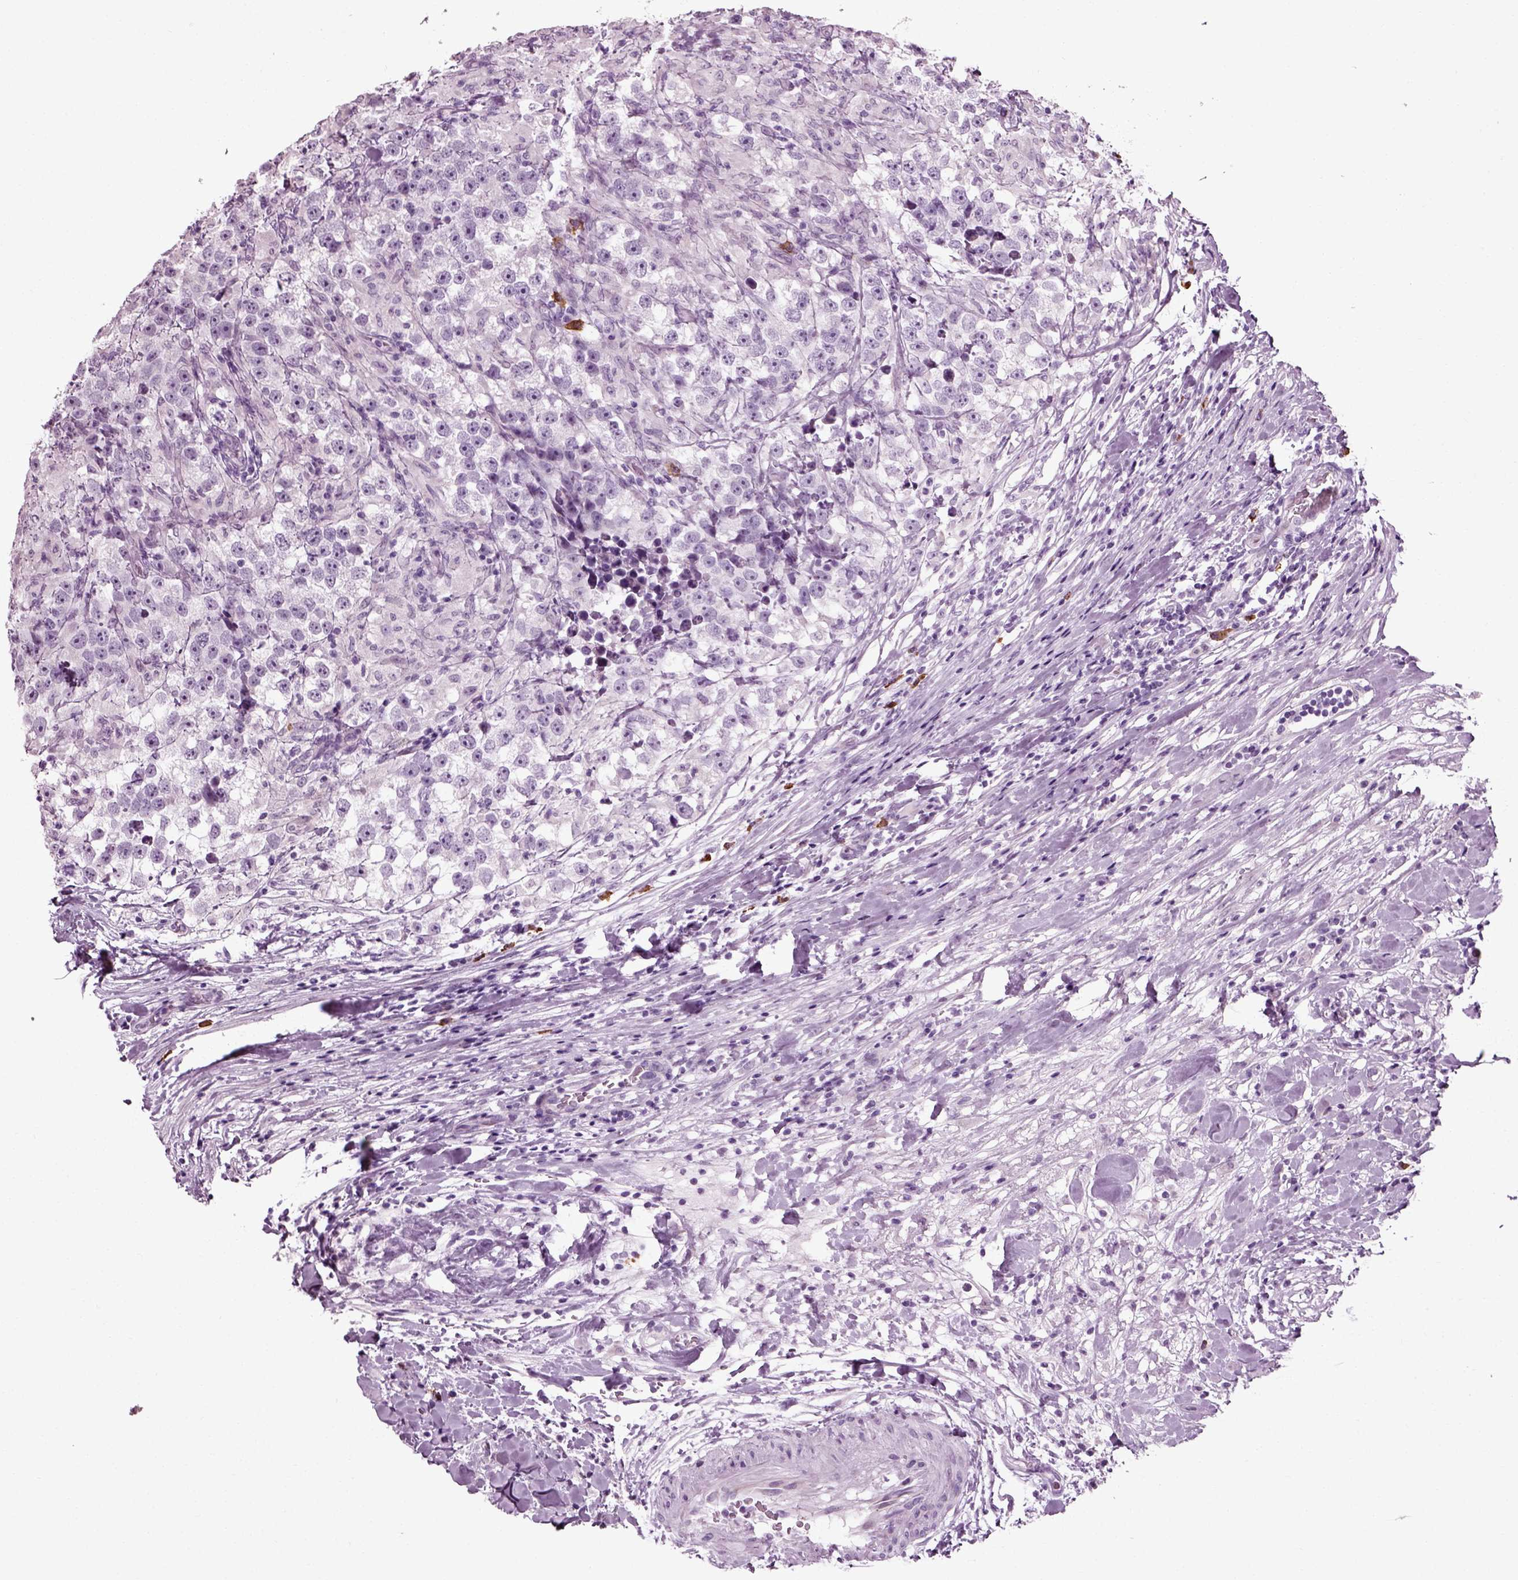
{"staining": {"intensity": "negative", "quantity": "none", "location": "none"}, "tissue": "testis cancer", "cell_type": "Tumor cells", "image_type": "cancer", "snomed": [{"axis": "morphology", "description": "Seminoma, NOS"}, {"axis": "topography", "description": "Testis"}], "caption": "This image is of testis cancer (seminoma) stained with IHC to label a protein in brown with the nuclei are counter-stained blue. There is no staining in tumor cells. (Stains: DAB immunohistochemistry (IHC) with hematoxylin counter stain, Microscopy: brightfield microscopy at high magnification).", "gene": "SLC26A8", "patient": {"sex": "male", "age": 46}}